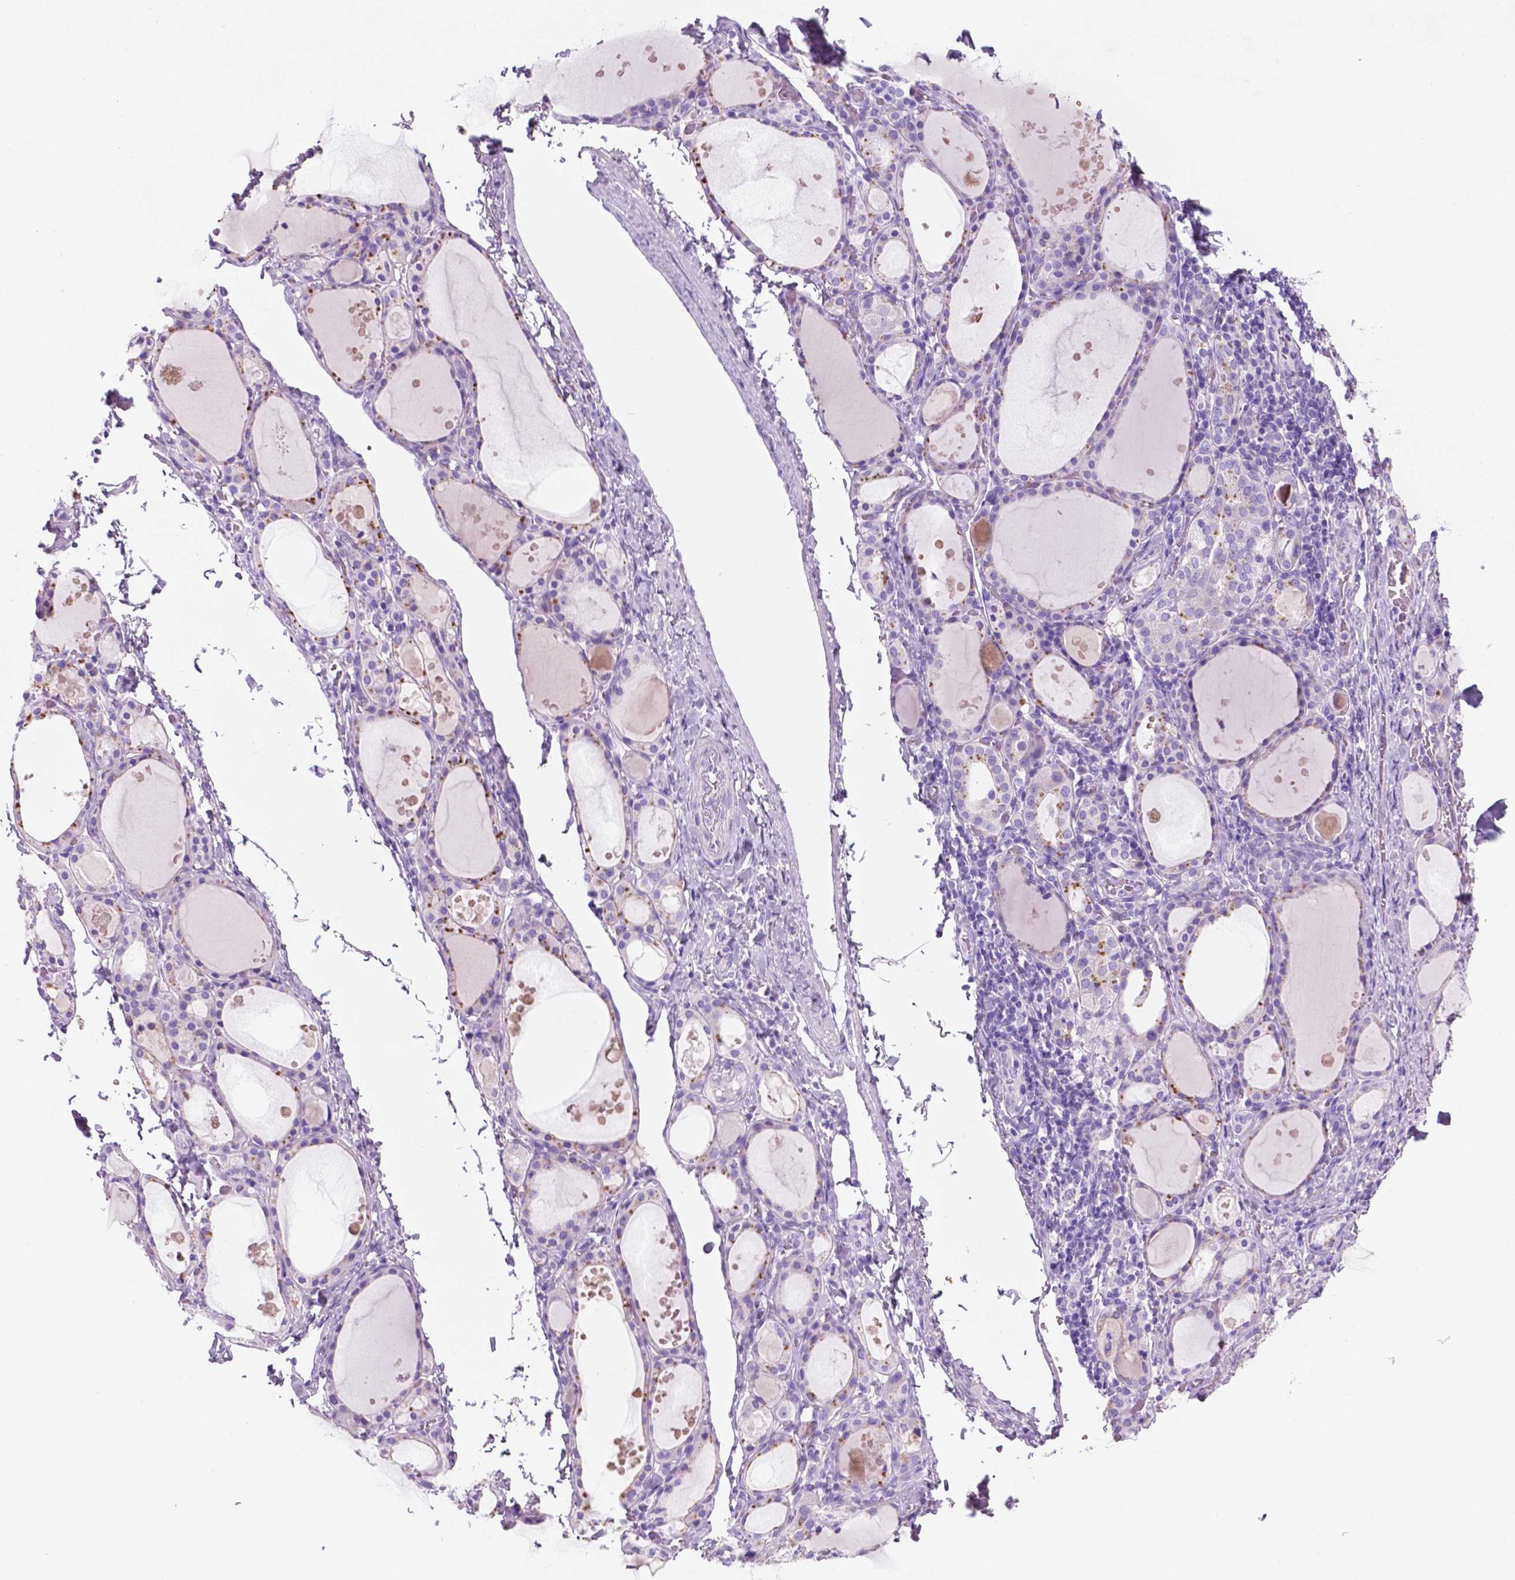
{"staining": {"intensity": "moderate", "quantity": "<25%", "location": "cytoplasmic/membranous"}, "tissue": "thyroid gland", "cell_type": "Glandular cells", "image_type": "normal", "snomed": [{"axis": "morphology", "description": "Normal tissue, NOS"}, {"axis": "topography", "description": "Thyroid gland"}], "caption": "This is a photomicrograph of IHC staining of unremarkable thyroid gland, which shows moderate positivity in the cytoplasmic/membranous of glandular cells.", "gene": "POU4F1", "patient": {"sex": "male", "age": 68}}